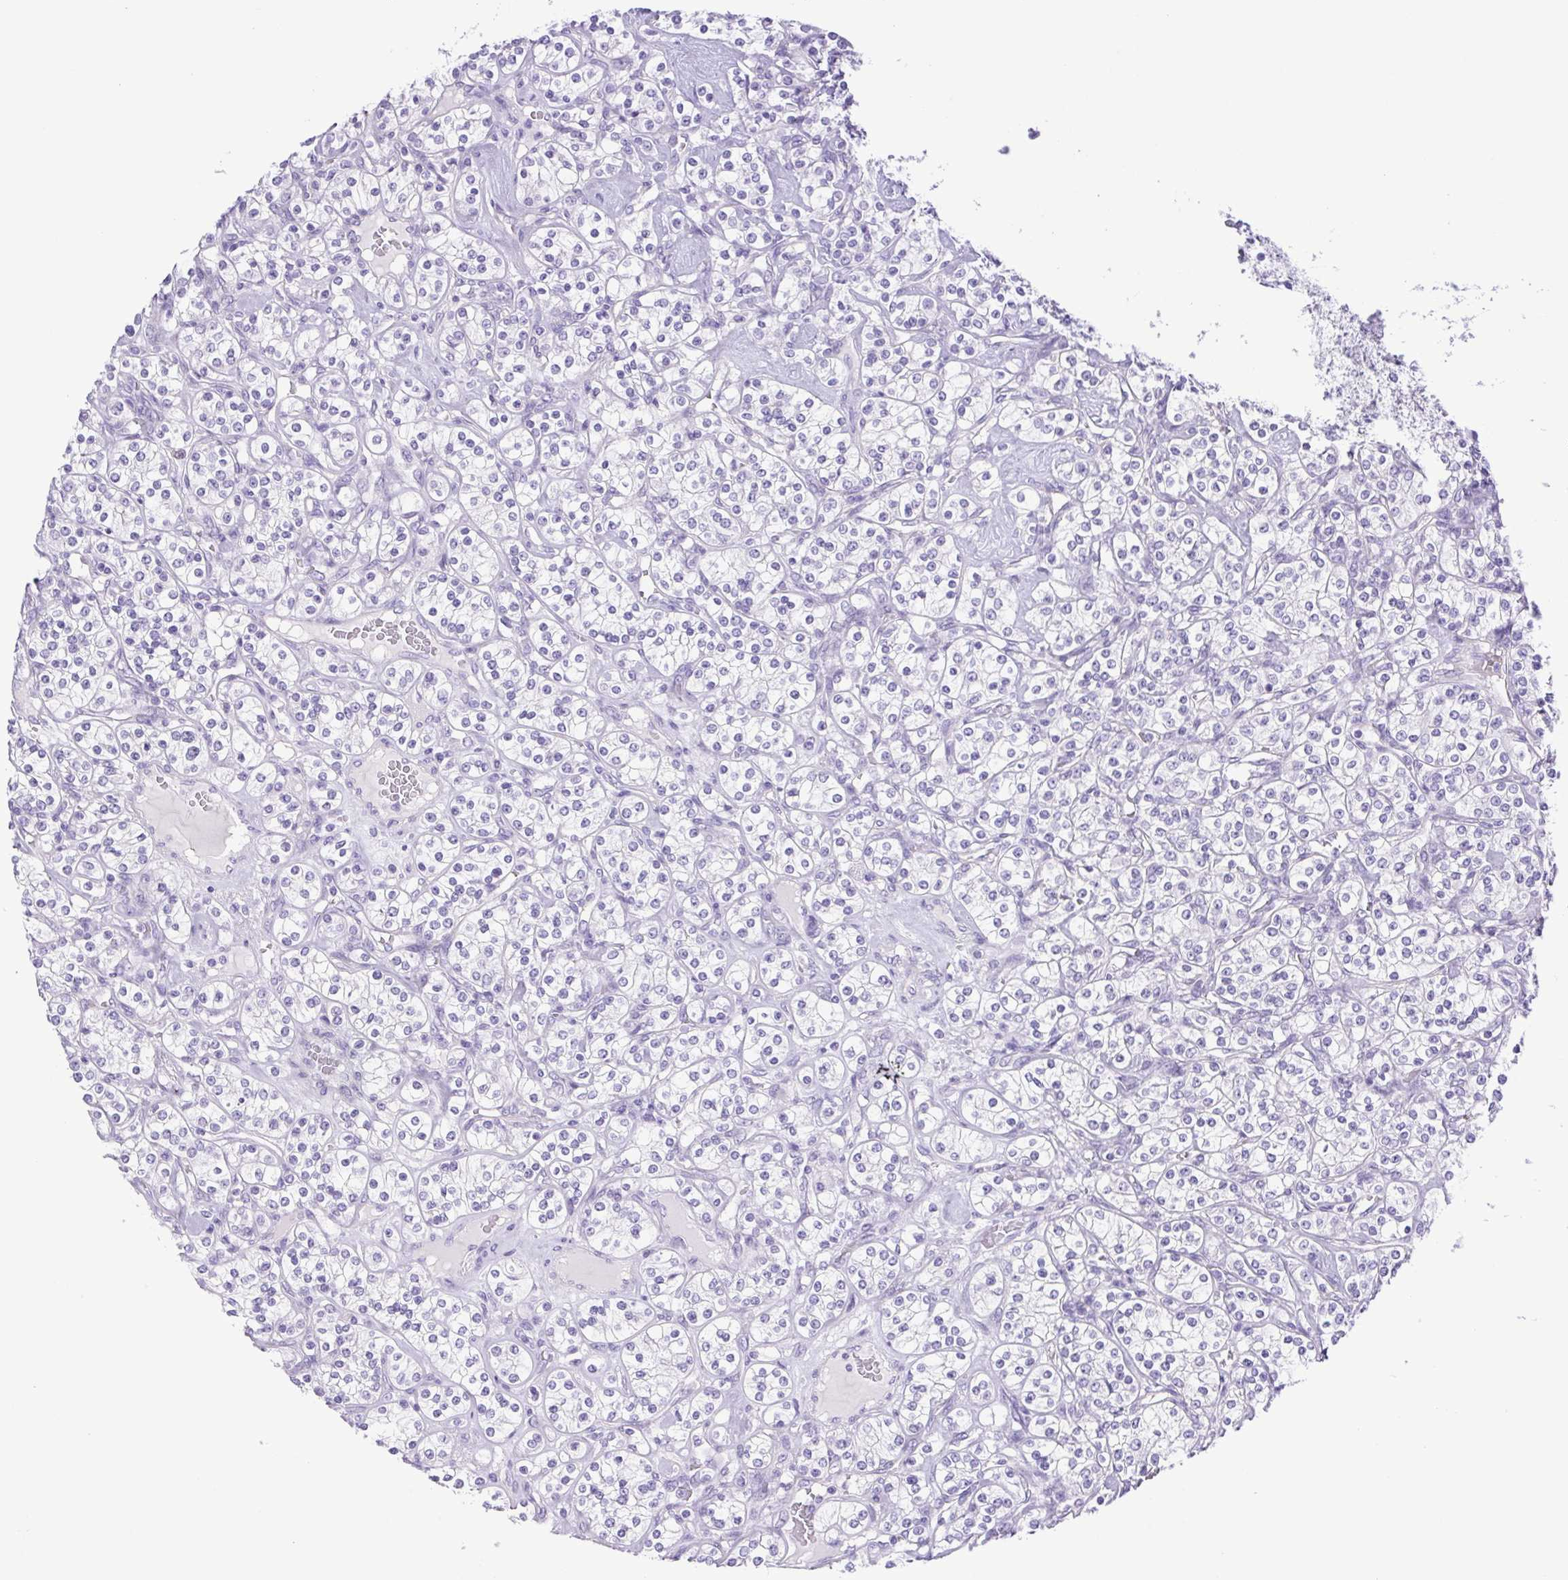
{"staining": {"intensity": "negative", "quantity": "none", "location": "none"}, "tissue": "renal cancer", "cell_type": "Tumor cells", "image_type": "cancer", "snomed": [{"axis": "morphology", "description": "Adenocarcinoma, NOS"}, {"axis": "topography", "description": "Kidney"}], "caption": "Tumor cells show no significant positivity in adenocarcinoma (renal).", "gene": "CDSN", "patient": {"sex": "male", "age": 77}}